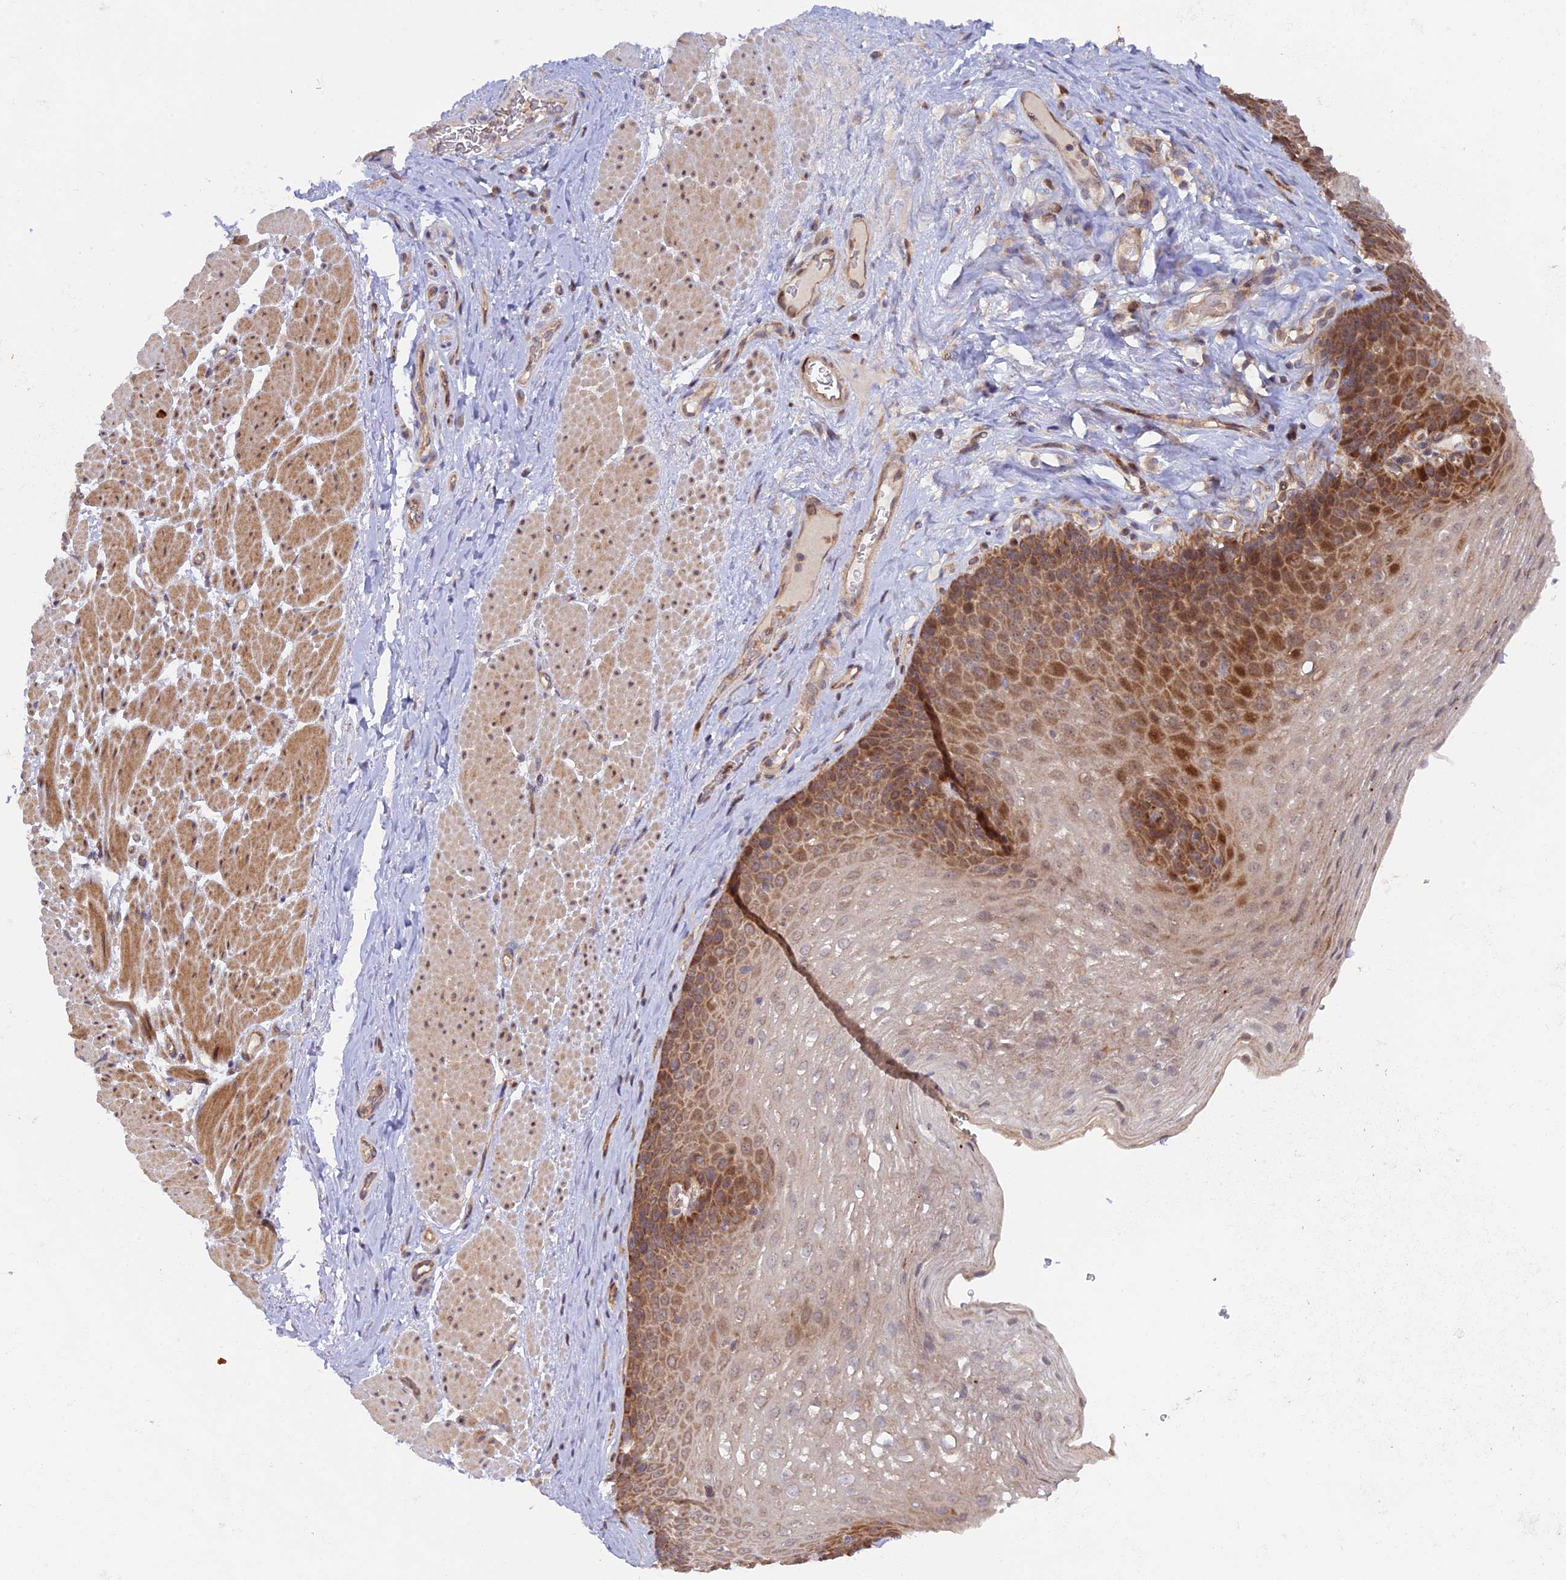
{"staining": {"intensity": "strong", "quantity": "25%-75%", "location": "cytoplasmic/membranous,nuclear"}, "tissue": "esophagus", "cell_type": "Squamous epithelial cells", "image_type": "normal", "snomed": [{"axis": "morphology", "description": "Normal tissue, NOS"}, {"axis": "topography", "description": "Esophagus"}], "caption": "The image reveals a brown stain indicating the presence of a protein in the cytoplasmic/membranous,nuclear of squamous epithelial cells in esophagus.", "gene": "FERMT1", "patient": {"sex": "female", "age": 66}}